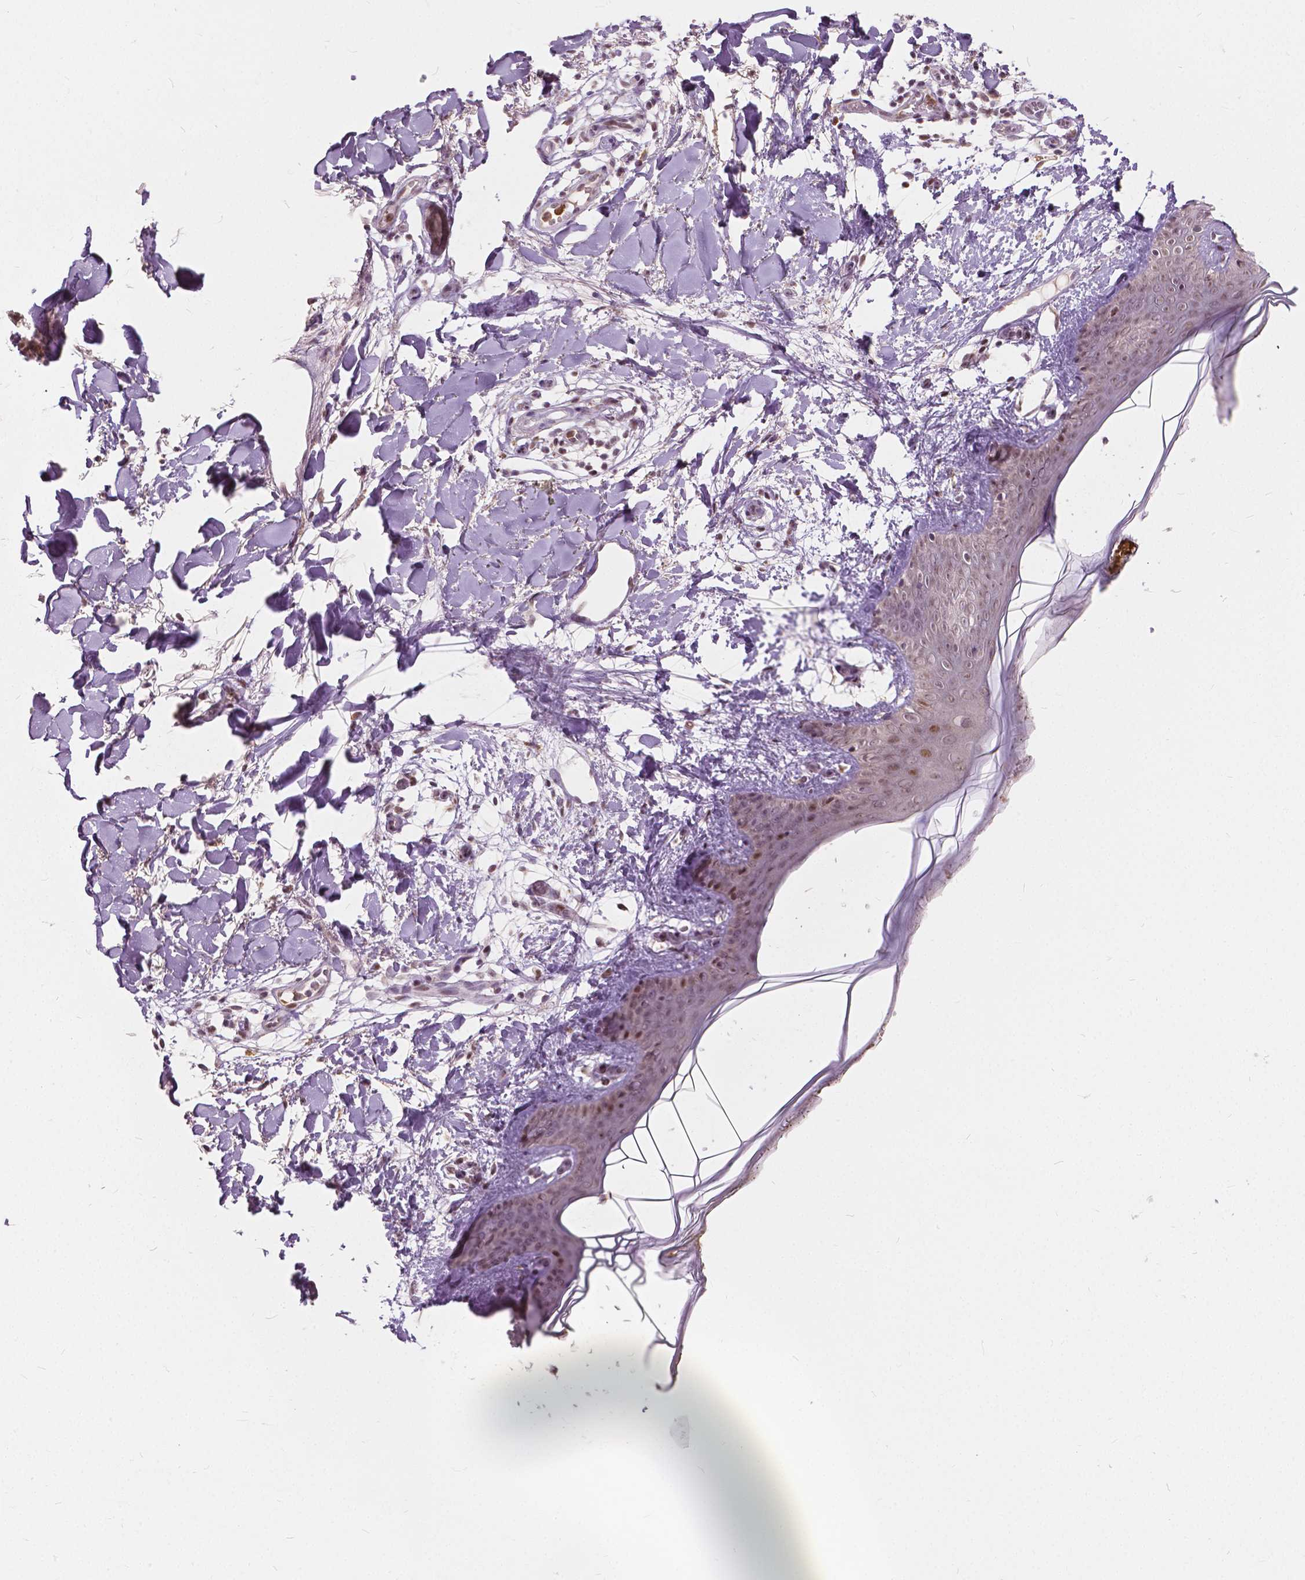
{"staining": {"intensity": "weak", "quantity": "25%-75%", "location": "nuclear"}, "tissue": "skin", "cell_type": "Fibroblasts", "image_type": "normal", "snomed": [{"axis": "morphology", "description": "Normal tissue, NOS"}, {"axis": "topography", "description": "Skin"}], "caption": "Immunohistochemical staining of benign skin exhibits weak nuclear protein staining in approximately 25%-75% of fibroblasts.", "gene": "DLX6", "patient": {"sex": "female", "age": 34}}